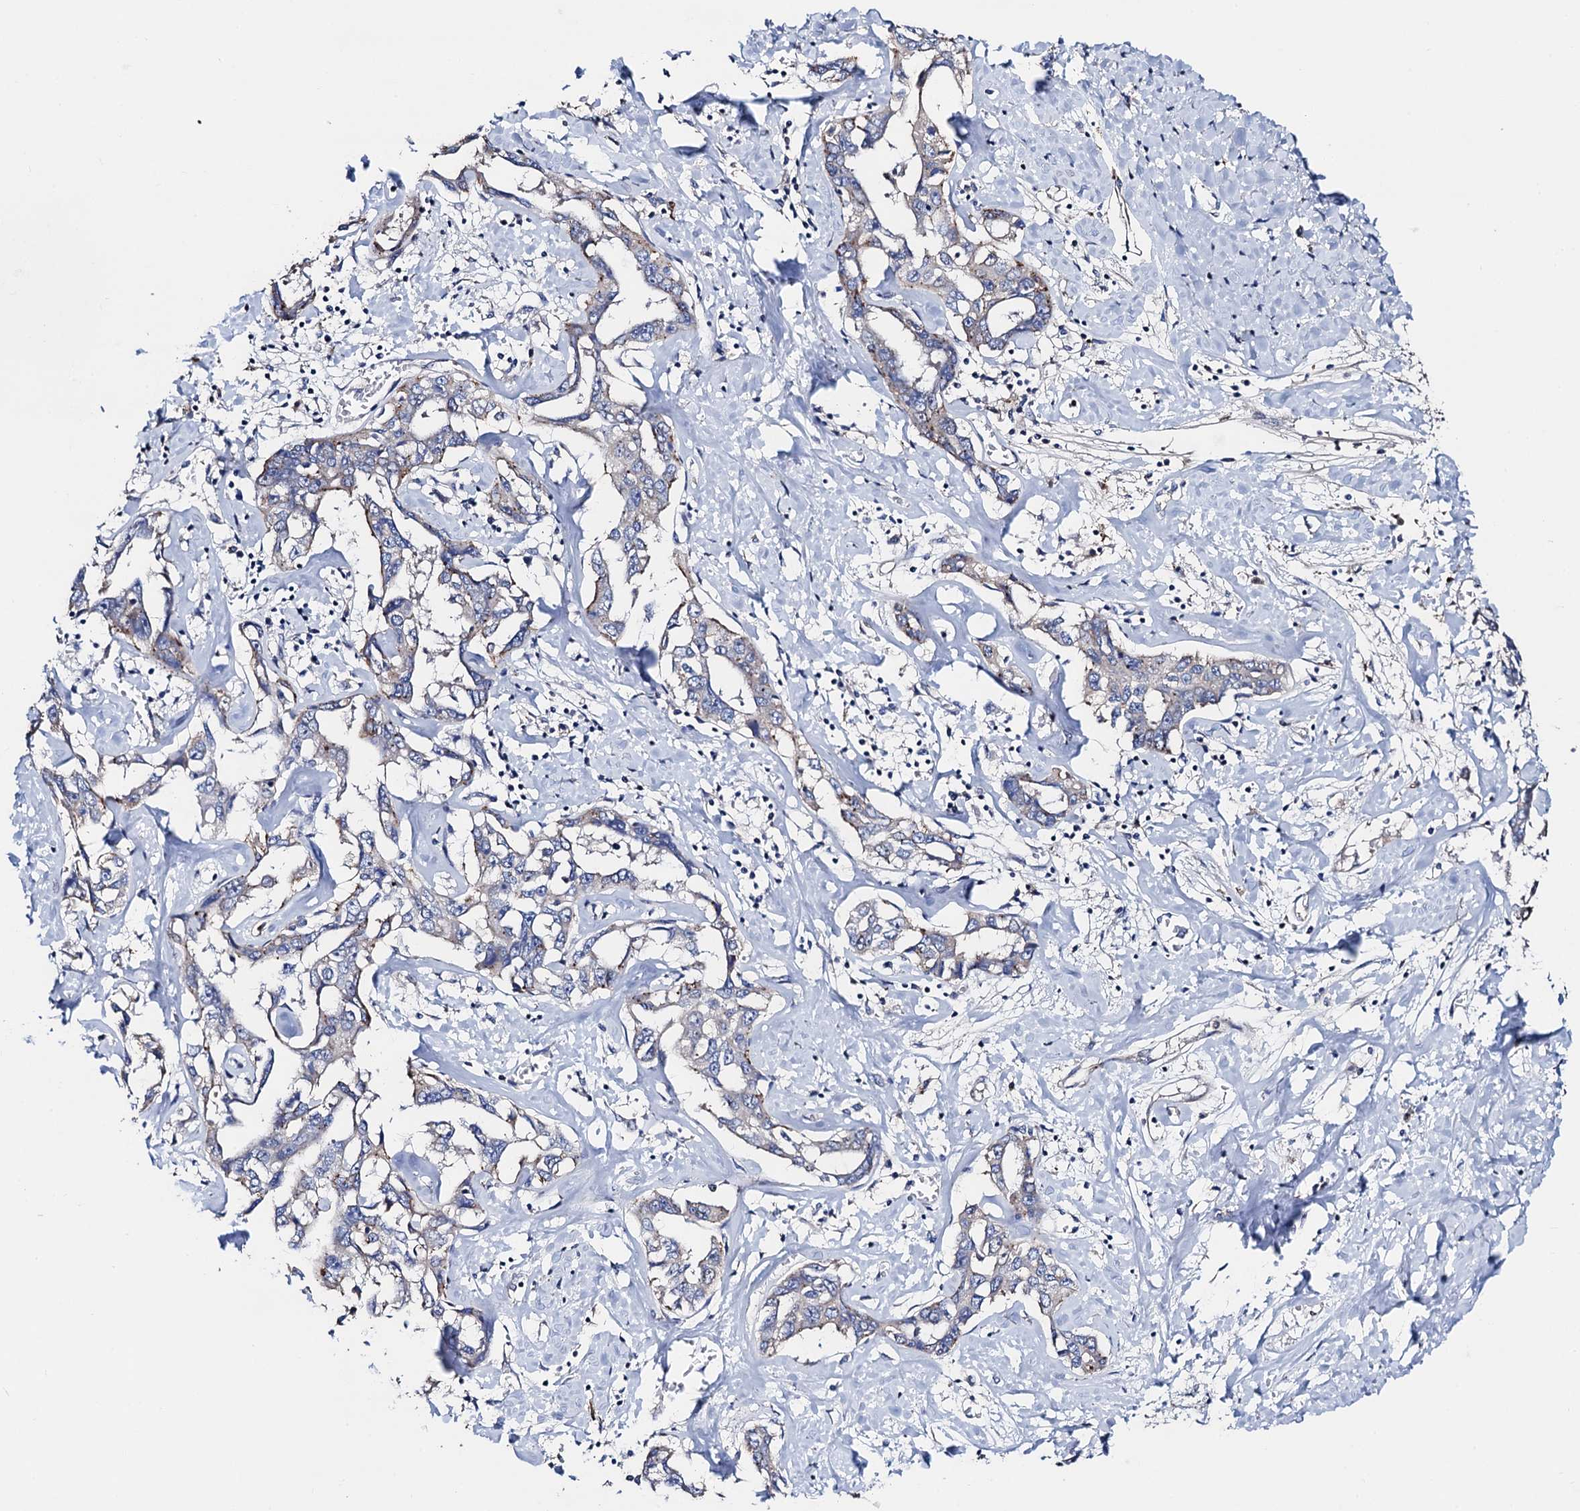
{"staining": {"intensity": "negative", "quantity": "none", "location": "none"}, "tissue": "liver cancer", "cell_type": "Tumor cells", "image_type": "cancer", "snomed": [{"axis": "morphology", "description": "Cholangiocarcinoma"}, {"axis": "topography", "description": "Liver"}], "caption": "This is a micrograph of immunohistochemistry (IHC) staining of liver cancer, which shows no expression in tumor cells. (IHC, brightfield microscopy, high magnification).", "gene": "FREM3", "patient": {"sex": "male", "age": 59}}